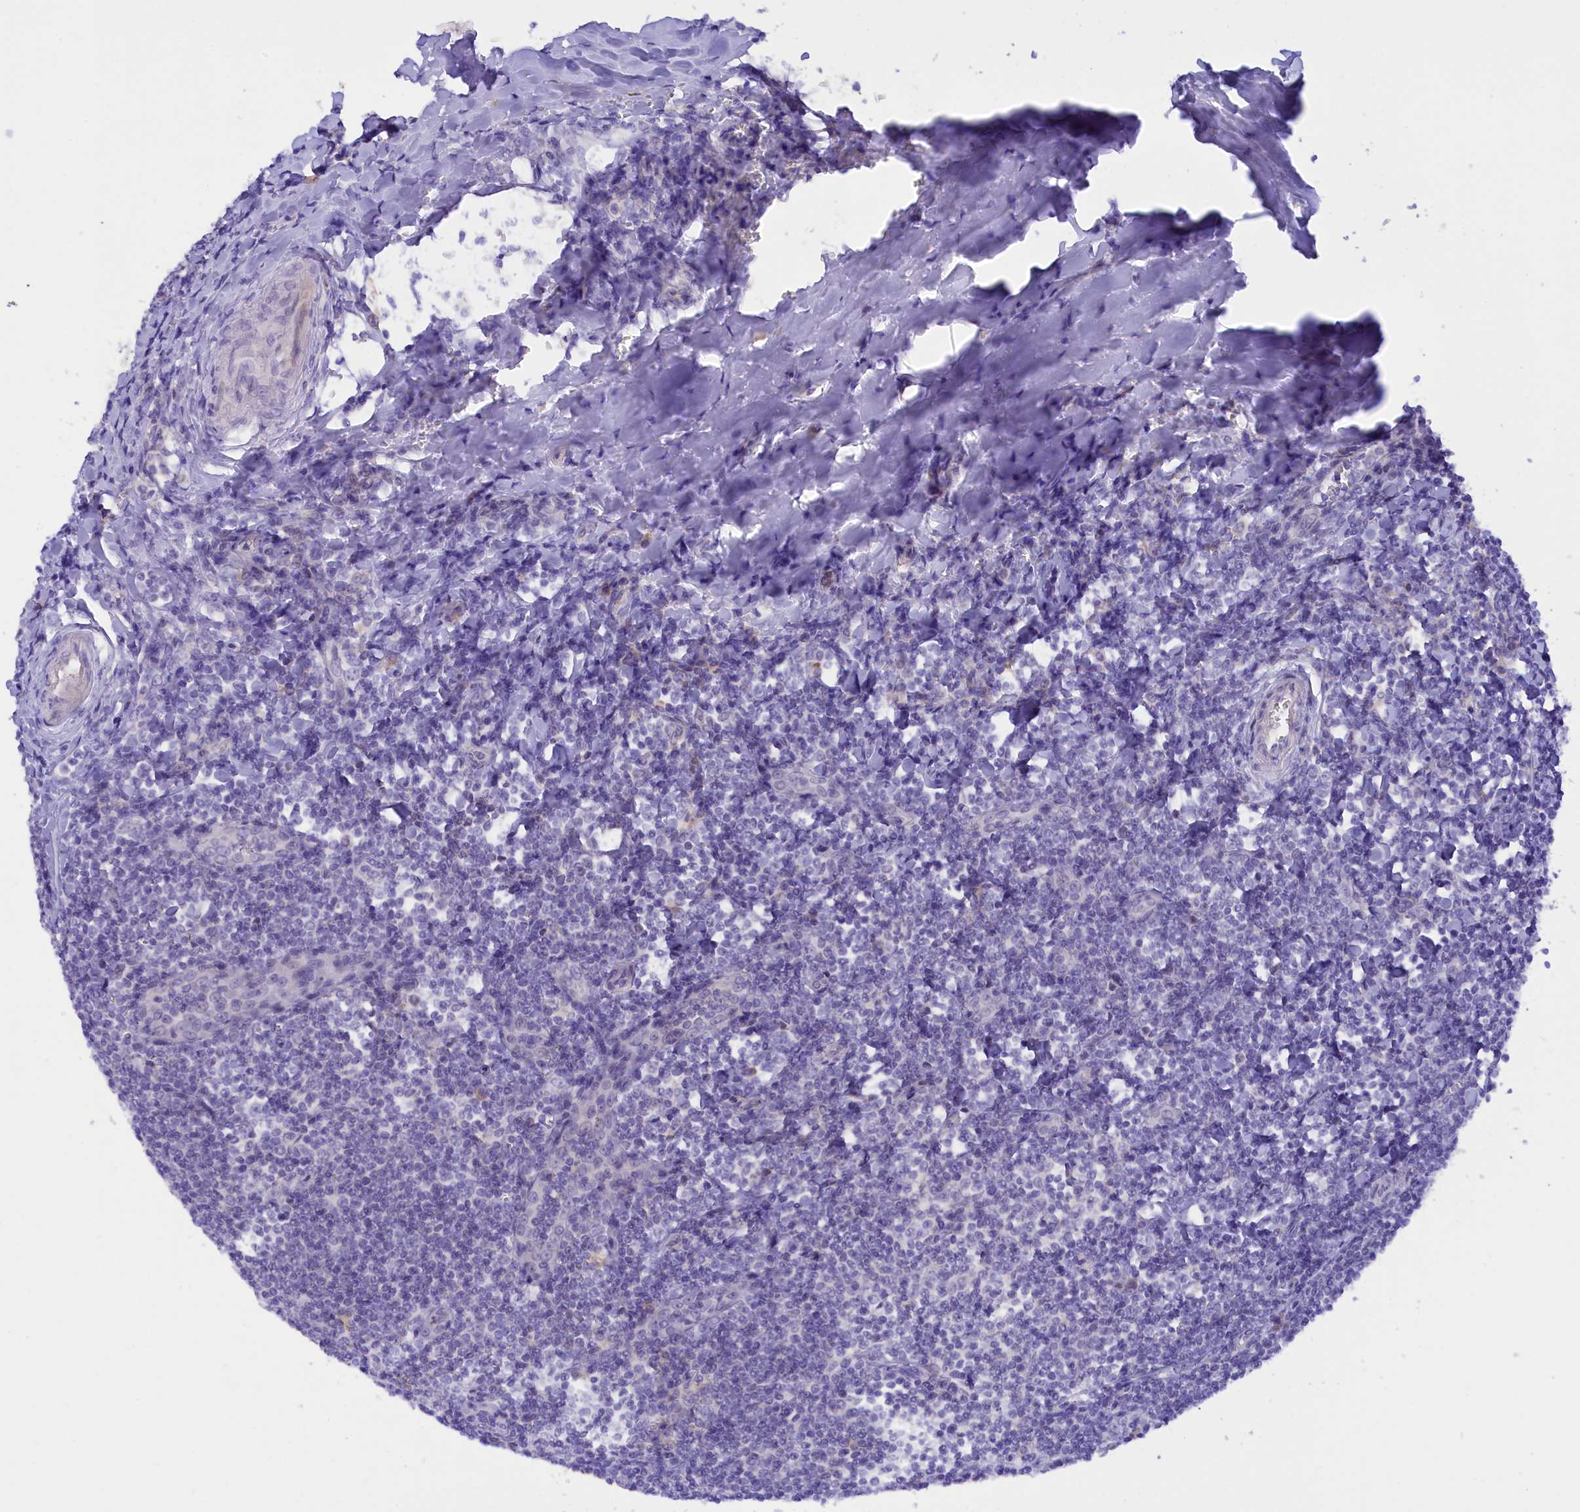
{"staining": {"intensity": "negative", "quantity": "none", "location": "none"}, "tissue": "tonsil", "cell_type": "Germinal center cells", "image_type": "normal", "snomed": [{"axis": "morphology", "description": "Normal tissue, NOS"}, {"axis": "topography", "description": "Tonsil"}], "caption": "A micrograph of tonsil stained for a protein exhibits no brown staining in germinal center cells.", "gene": "COL6A5", "patient": {"sex": "male", "age": 27}}